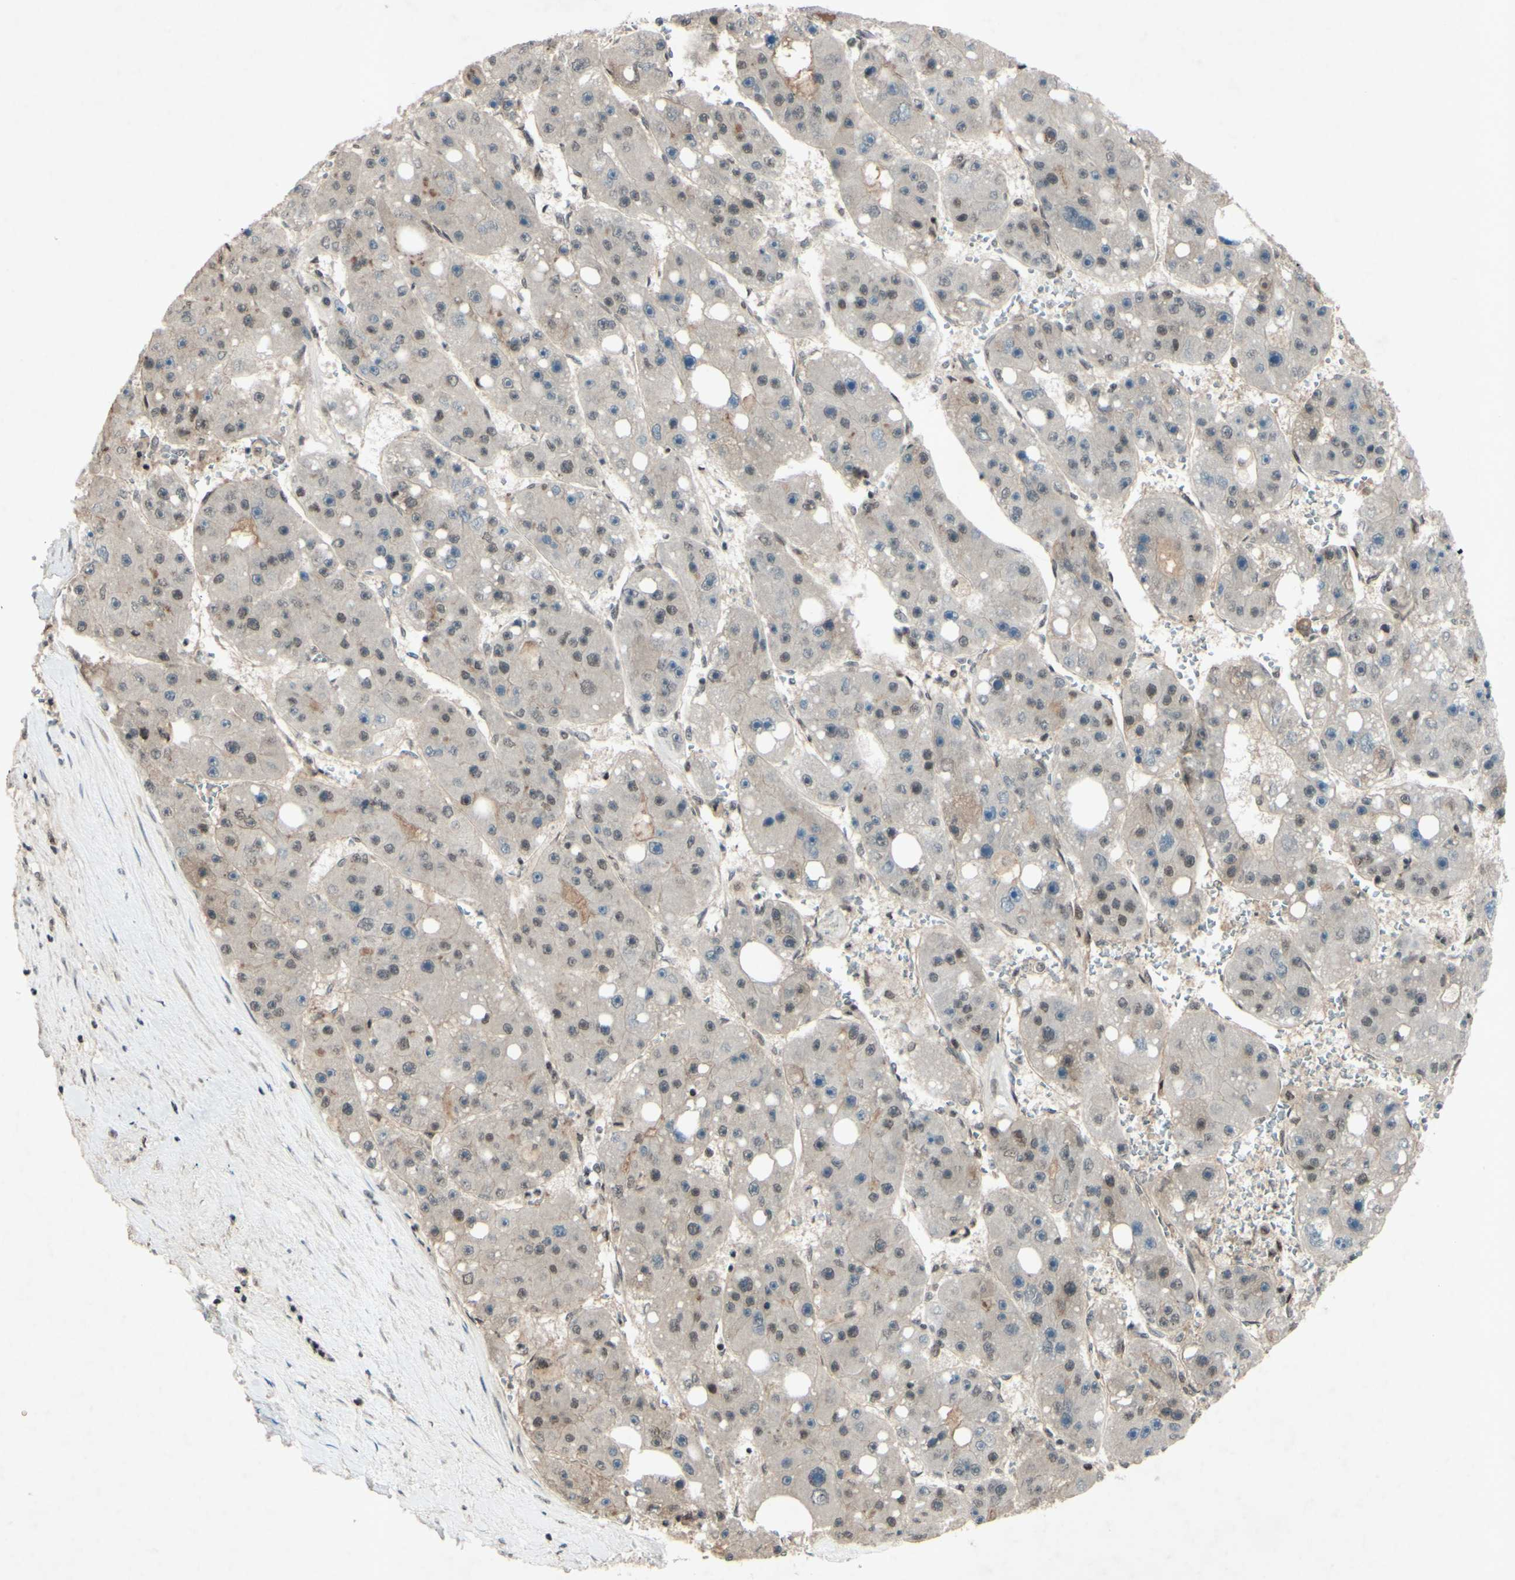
{"staining": {"intensity": "weak", "quantity": "25%-75%", "location": "nuclear"}, "tissue": "liver cancer", "cell_type": "Tumor cells", "image_type": "cancer", "snomed": [{"axis": "morphology", "description": "Carcinoma, Hepatocellular, NOS"}, {"axis": "topography", "description": "Liver"}], "caption": "Protein expression analysis of liver cancer (hepatocellular carcinoma) demonstrates weak nuclear positivity in about 25%-75% of tumor cells.", "gene": "SNW1", "patient": {"sex": "female", "age": 61}}